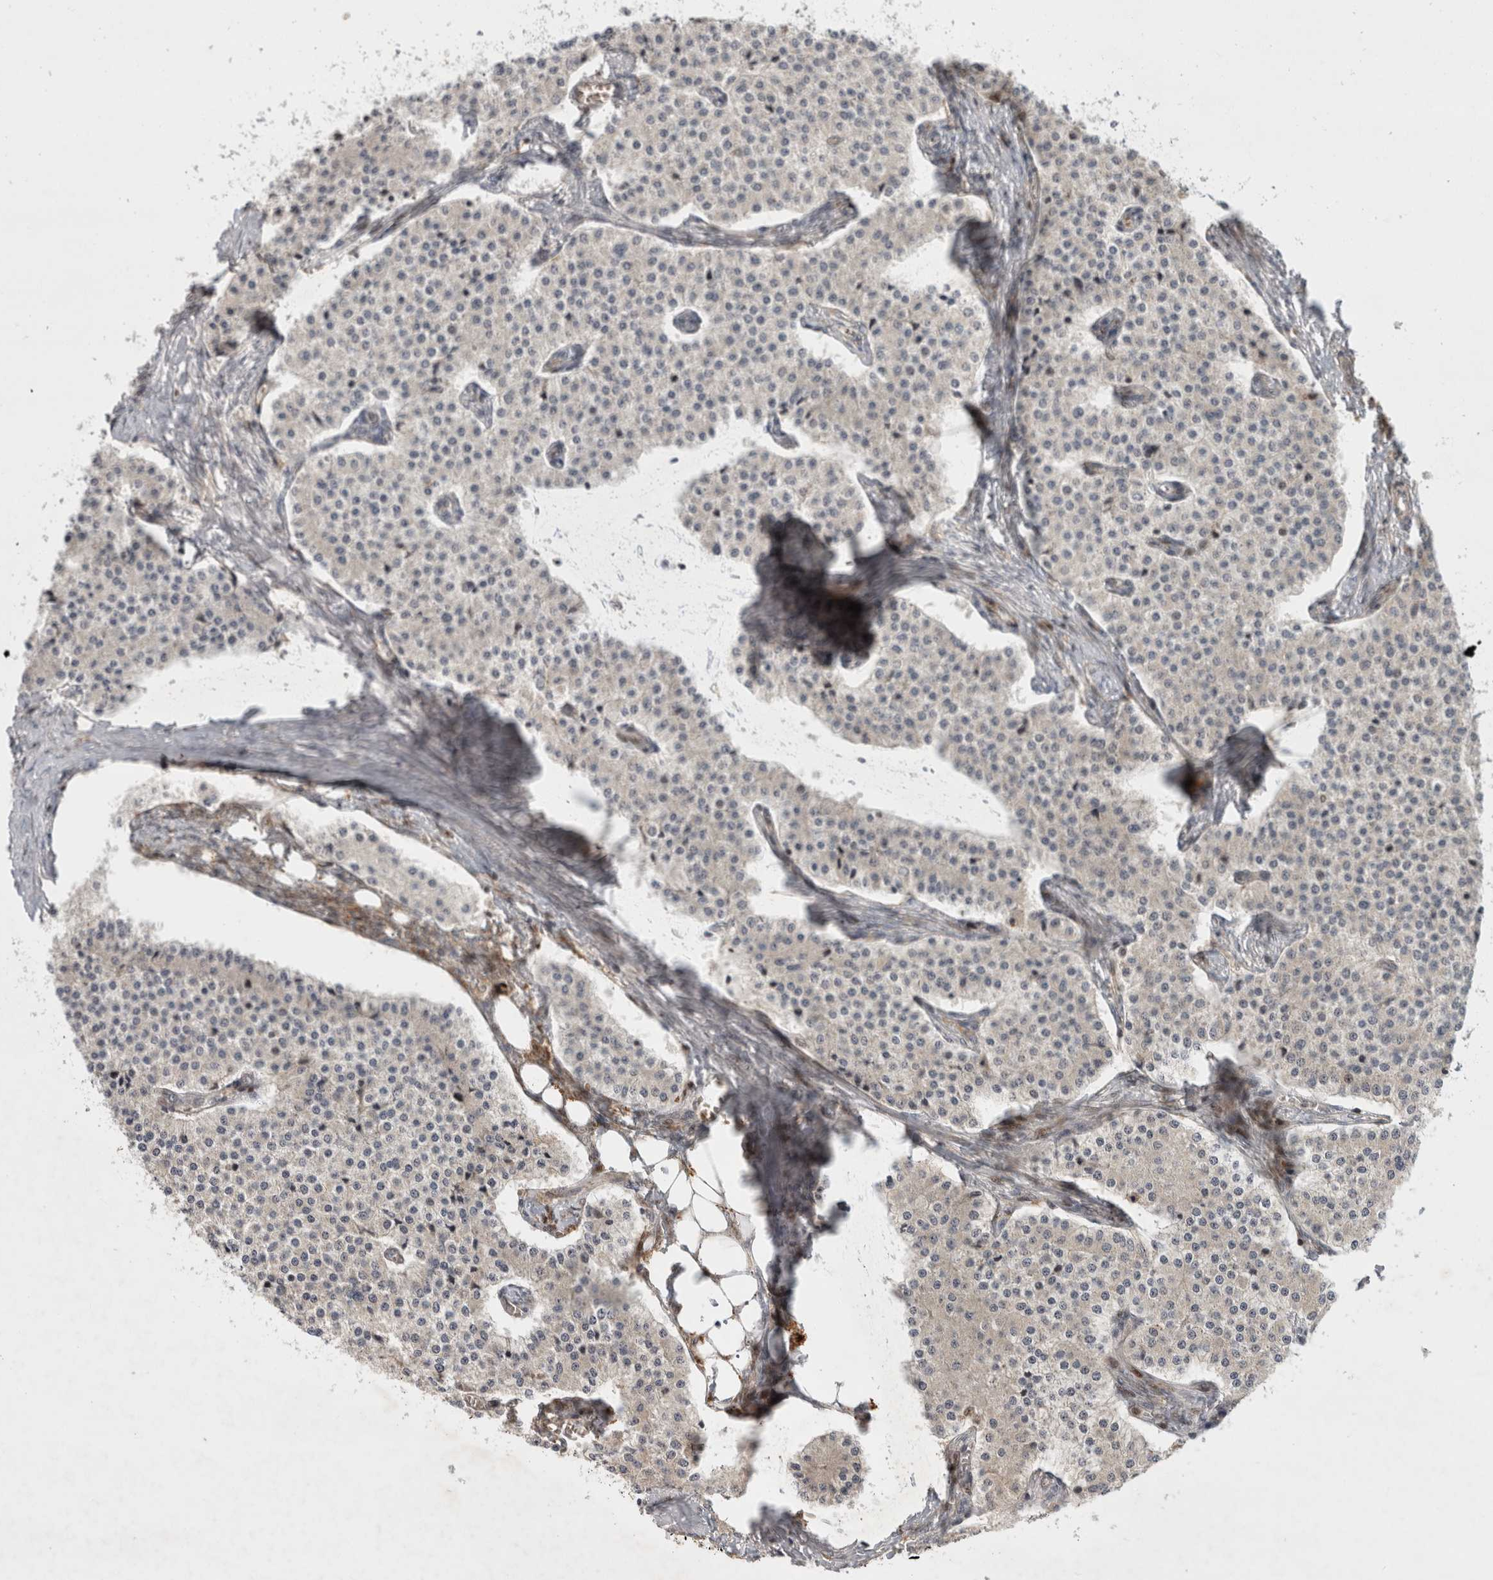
{"staining": {"intensity": "negative", "quantity": "none", "location": "none"}, "tissue": "carcinoid", "cell_type": "Tumor cells", "image_type": "cancer", "snomed": [{"axis": "morphology", "description": "Carcinoid, malignant, NOS"}, {"axis": "topography", "description": "Colon"}], "caption": "A high-resolution micrograph shows immunohistochemistry (IHC) staining of carcinoid, which displays no significant expression in tumor cells.", "gene": "INSRR", "patient": {"sex": "female", "age": 52}}